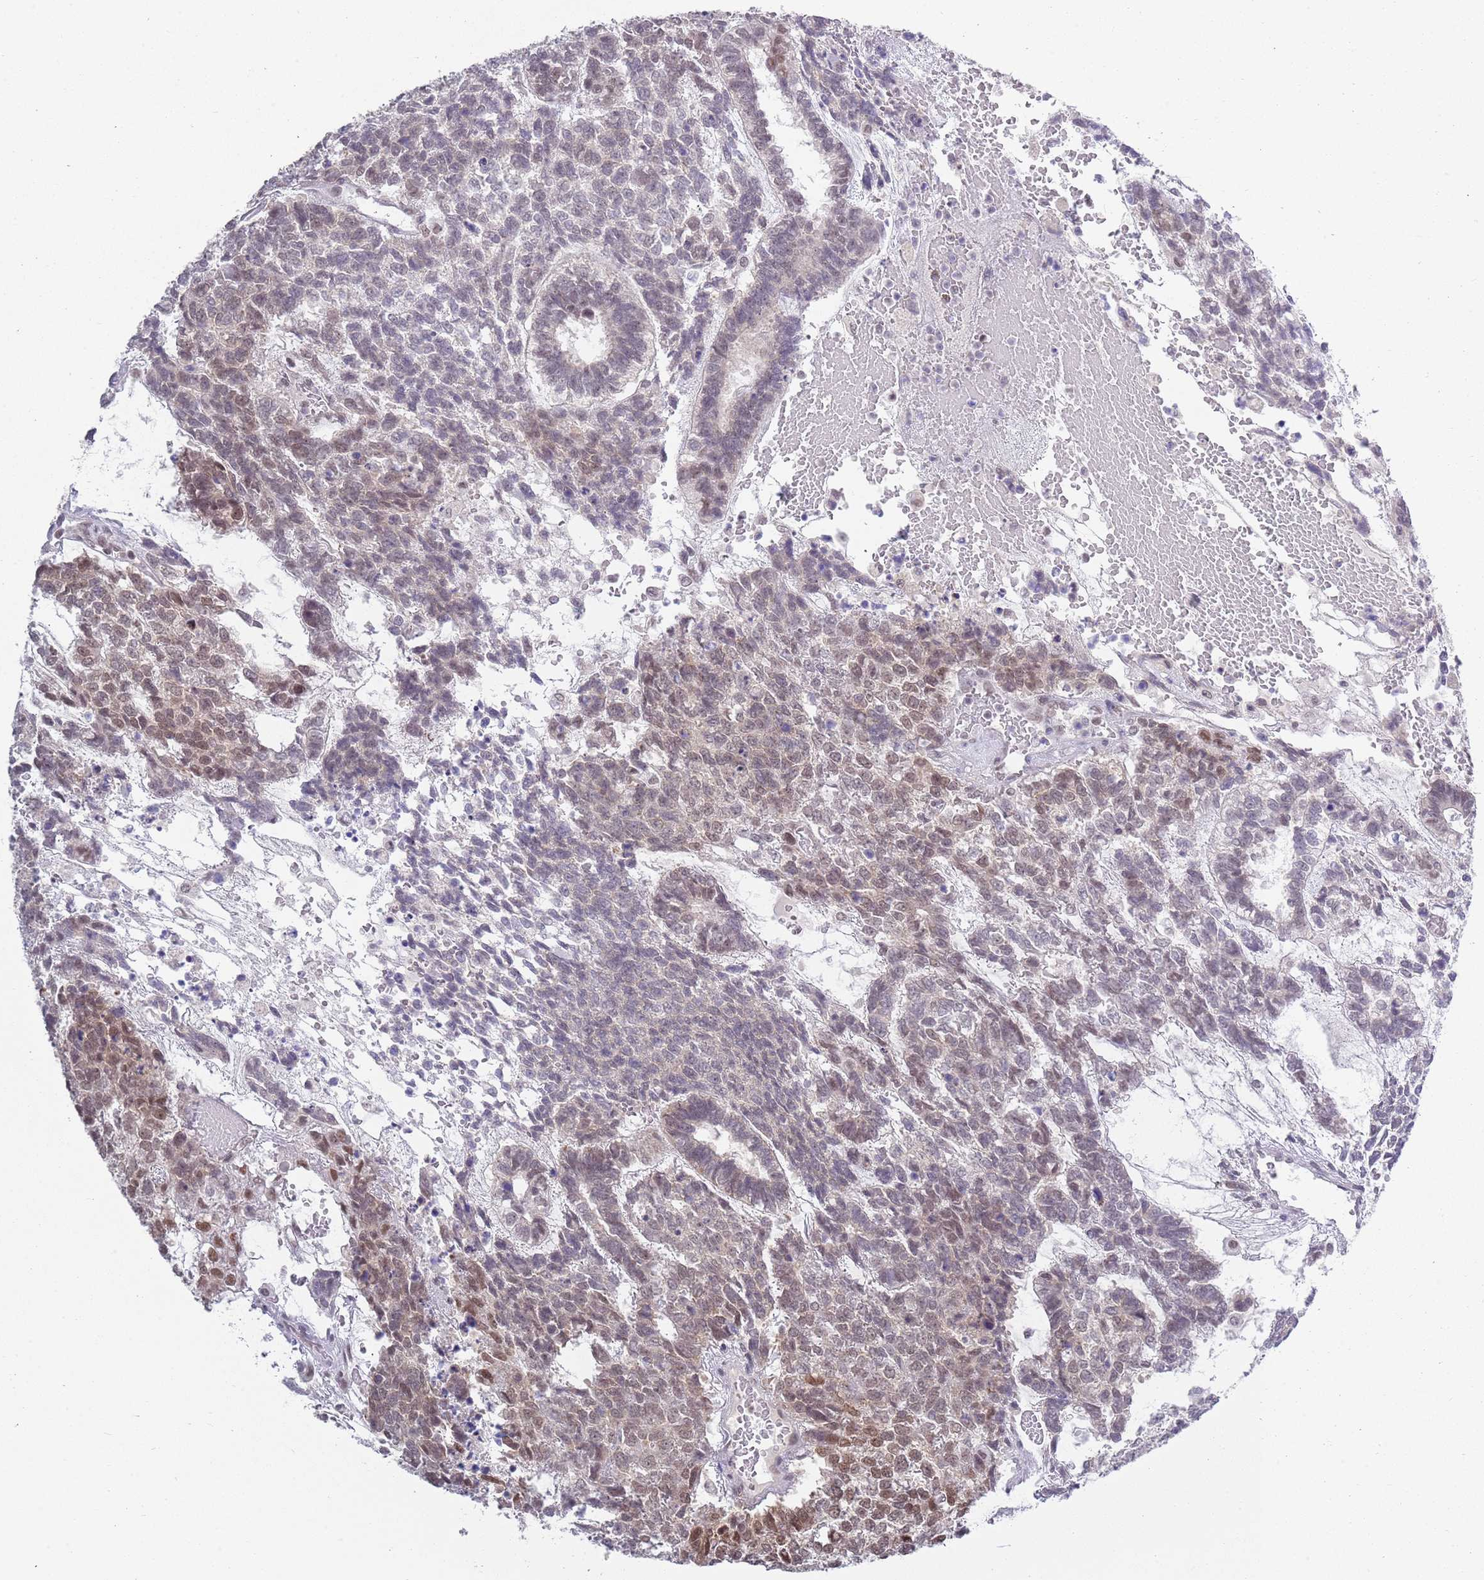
{"staining": {"intensity": "moderate", "quantity": "<25%", "location": "cytoplasmic/membranous,nuclear"}, "tissue": "testis cancer", "cell_type": "Tumor cells", "image_type": "cancer", "snomed": [{"axis": "morphology", "description": "Carcinoma, Embryonal, NOS"}, {"axis": "topography", "description": "Testis"}], "caption": "DAB (3,3'-diaminobenzidine) immunohistochemical staining of testis embryonal carcinoma demonstrates moderate cytoplasmic/membranous and nuclear protein staining in approximately <25% of tumor cells.", "gene": "SEPHS2", "patient": {"sex": "male", "age": 23}}